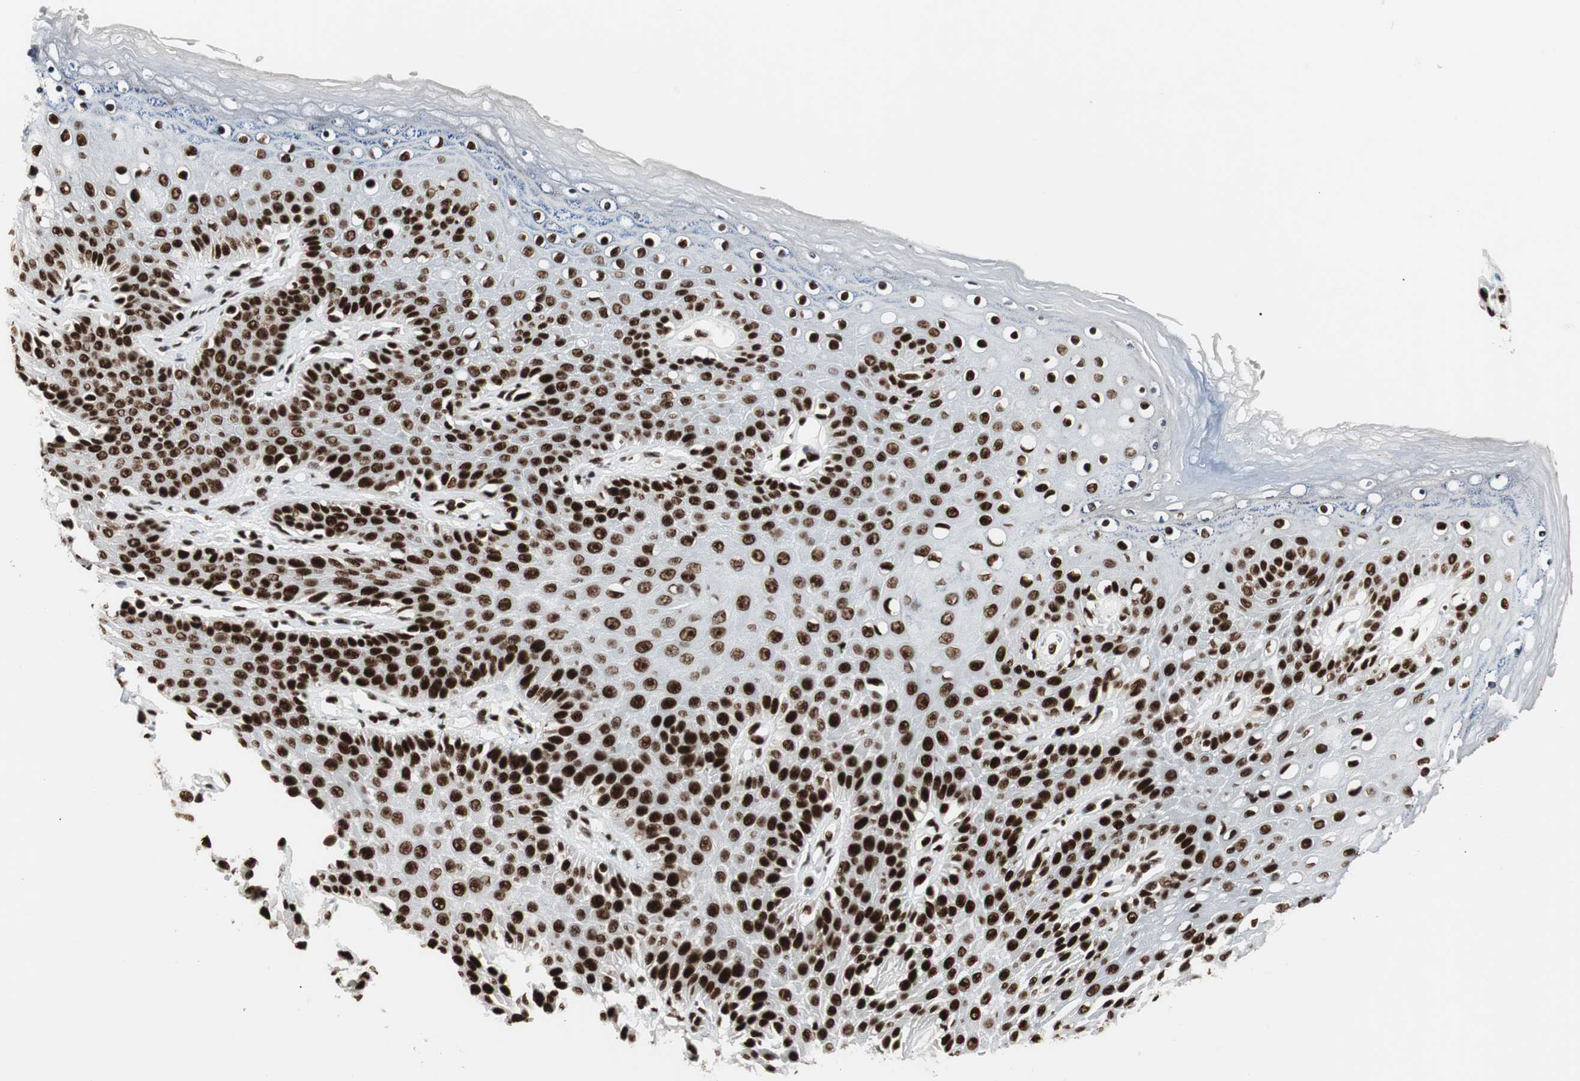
{"staining": {"intensity": "strong", "quantity": ">75%", "location": "nuclear"}, "tissue": "skin", "cell_type": "Epidermal cells", "image_type": "normal", "snomed": [{"axis": "morphology", "description": "Normal tissue, NOS"}, {"axis": "topography", "description": "Anal"}], "caption": "Immunohistochemical staining of unremarkable human skin exhibits >75% levels of strong nuclear protein expression in about >75% of epidermal cells.", "gene": "MTA2", "patient": {"sex": "female", "age": 46}}